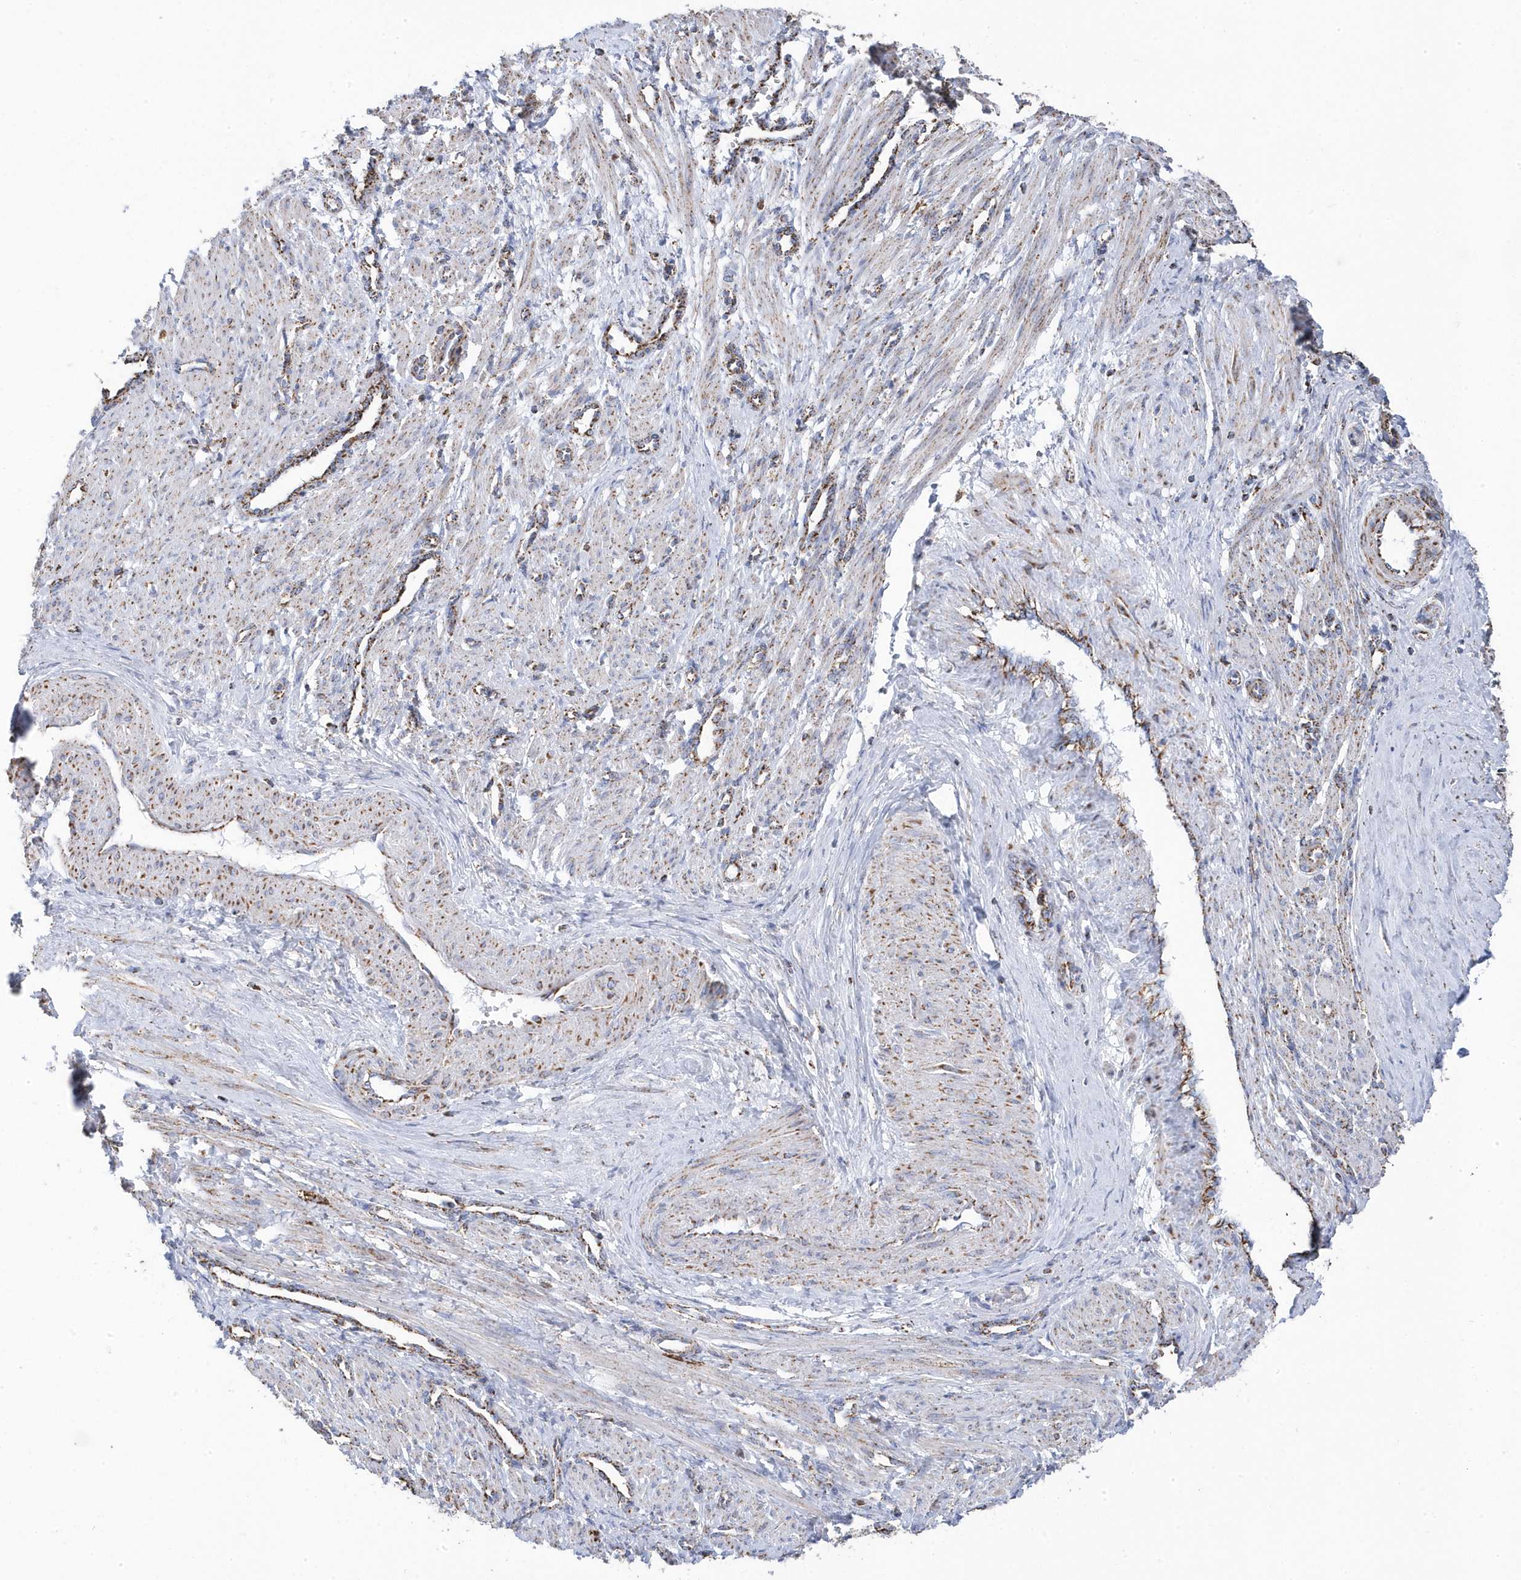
{"staining": {"intensity": "weak", "quantity": "25%-75%", "location": "cytoplasmic/membranous"}, "tissue": "smooth muscle", "cell_type": "Smooth muscle cells", "image_type": "normal", "snomed": [{"axis": "morphology", "description": "Normal tissue, NOS"}, {"axis": "topography", "description": "Endometrium"}], "caption": "Immunohistochemistry micrograph of benign smooth muscle: human smooth muscle stained using immunohistochemistry reveals low levels of weak protein expression localized specifically in the cytoplasmic/membranous of smooth muscle cells, appearing as a cytoplasmic/membranous brown color.", "gene": "GTPBP8", "patient": {"sex": "female", "age": 33}}